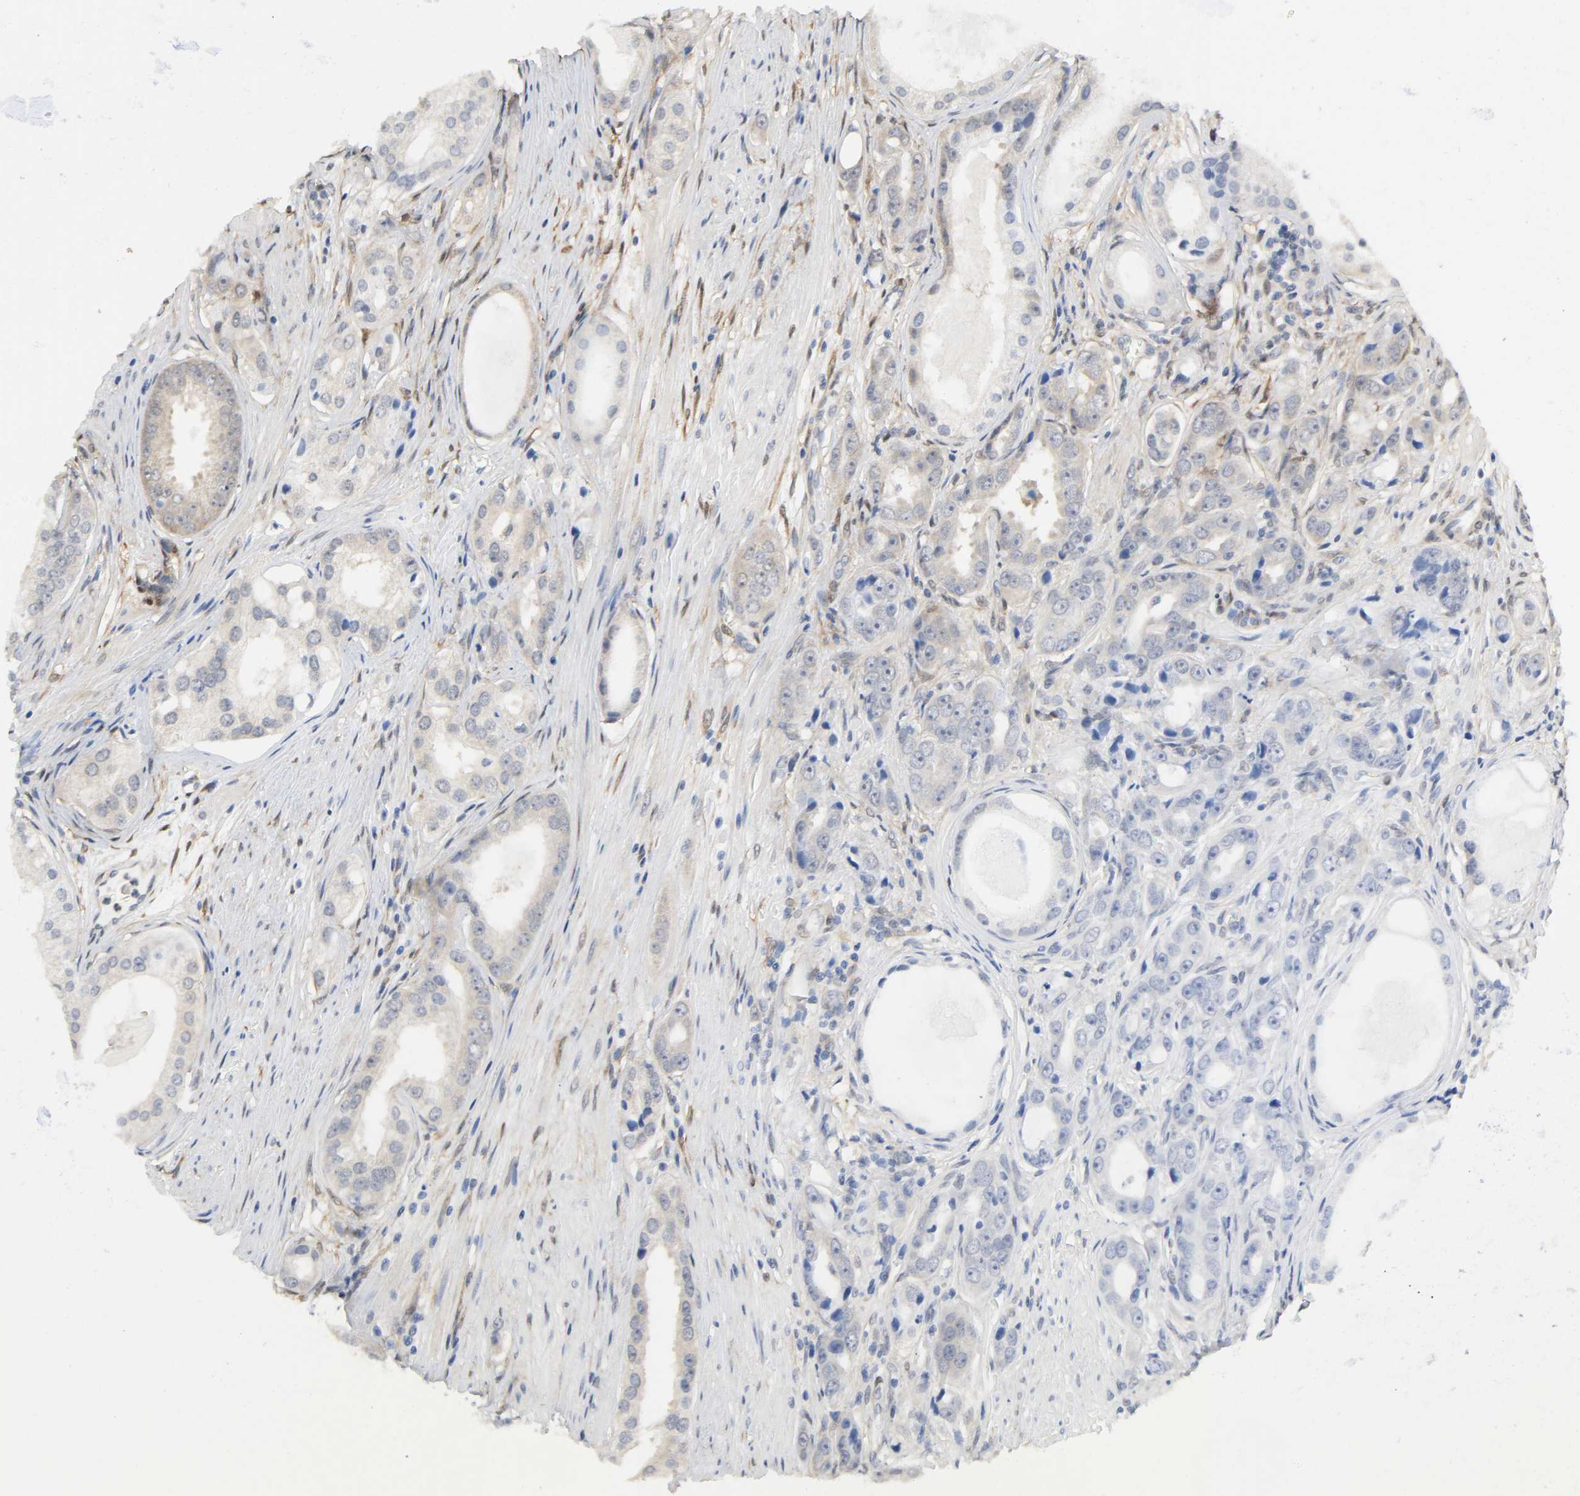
{"staining": {"intensity": "weak", "quantity": "25%-75%", "location": "cytoplasmic/membranous"}, "tissue": "prostate cancer", "cell_type": "Tumor cells", "image_type": "cancer", "snomed": [{"axis": "morphology", "description": "Adenocarcinoma, Medium grade"}, {"axis": "topography", "description": "Prostate"}], "caption": "Weak cytoplasmic/membranous staining is appreciated in approximately 25%-75% of tumor cells in medium-grade adenocarcinoma (prostate). The staining was performed using DAB (3,3'-diaminobenzidine), with brown indicating positive protein expression. Nuclei are stained blue with hematoxylin.", "gene": "PTEN", "patient": {"sex": "male", "age": 53}}